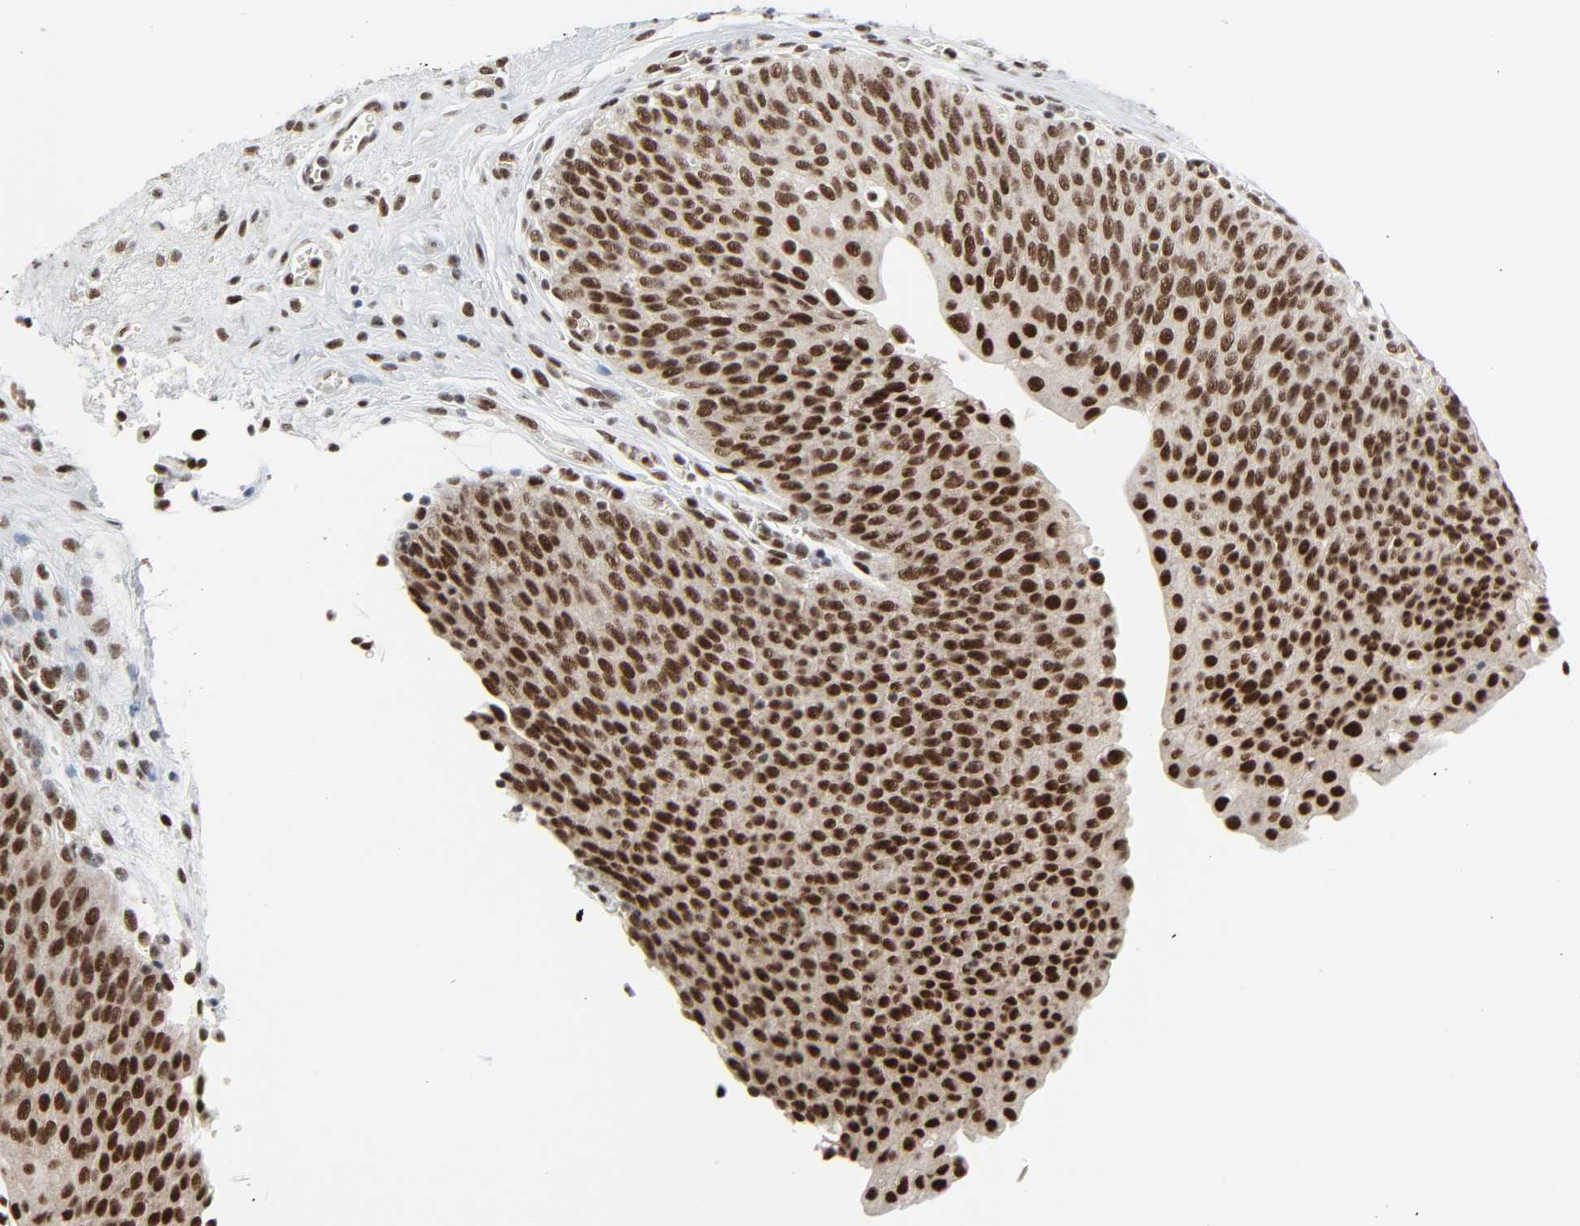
{"staining": {"intensity": "strong", "quantity": ">75%", "location": "nuclear"}, "tissue": "urinary bladder", "cell_type": "Urothelial cells", "image_type": "normal", "snomed": [{"axis": "morphology", "description": "Normal tissue, NOS"}, {"axis": "morphology", "description": "Dysplasia, NOS"}, {"axis": "topography", "description": "Urinary bladder"}], "caption": "Normal urinary bladder reveals strong nuclear positivity in about >75% of urothelial cells.", "gene": "CDK7", "patient": {"sex": "male", "age": 35}}